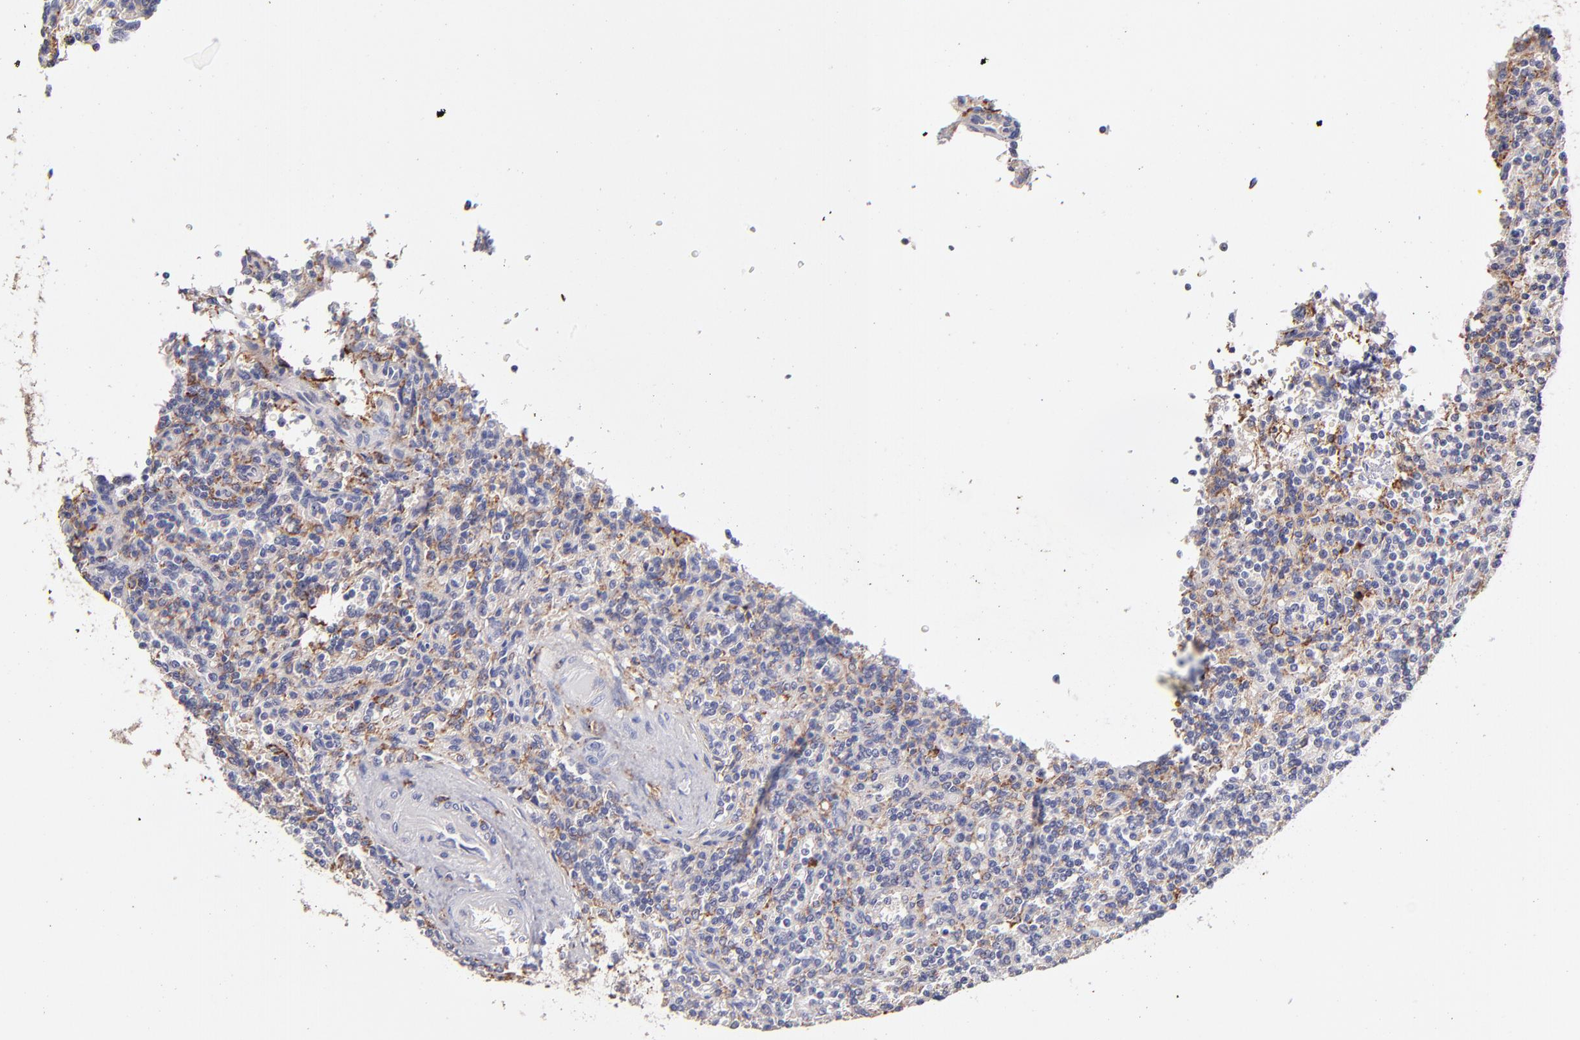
{"staining": {"intensity": "negative", "quantity": "none", "location": "none"}, "tissue": "lymphoma", "cell_type": "Tumor cells", "image_type": "cancer", "snomed": [{"axis": "morphology", "description": "Malignant lymphoma, non-Hodgkin's type, Low grade"}, {"axis": "topography", "description": "Spleen"}], "caption": "Histopathology image shows no protein expression in tumor cells of lymphoma tissue. (DAB (3,3'-diaminobenzidine) IHC with hematoxylin counter stain).", "gene": "GLDC", "patient": {"sex": "male", "age": 73}}